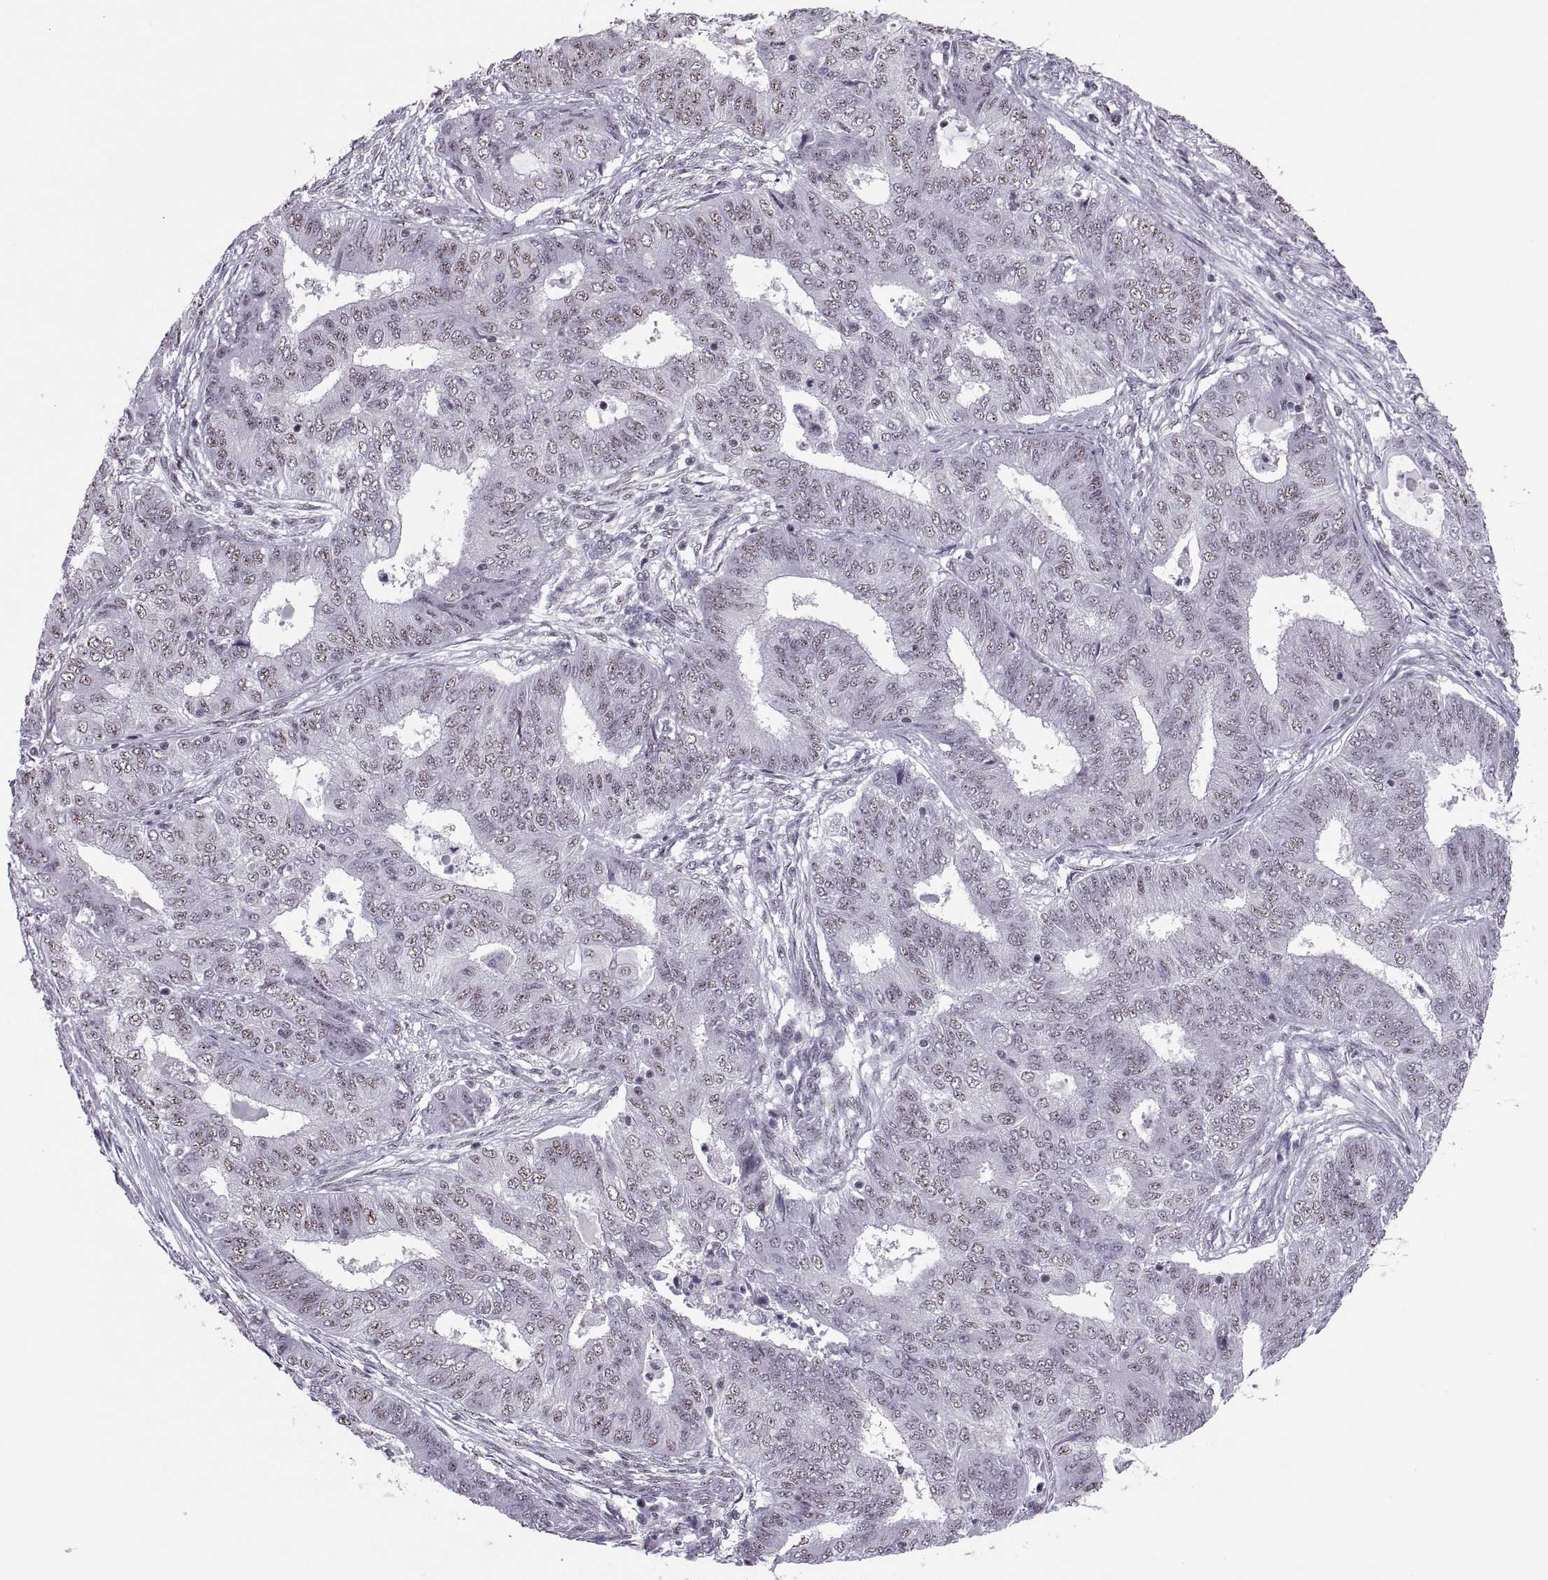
{"staining": {"intensity": "weak", "quantity": "25%-75%", "location": "nuclear"}, "tissue": "endometrial cancer", "cell_type": "Tumor cells", "image_type": "cancer", "snomed": [{"axis": "morphology", "description": "Adenocarcinoma, NOS"}, {"axis": "topography", "description": "Endometrium"}], "caption": "There is low levels of weak nuclear expression in tumor cells of endometrial adenocarcinoma, as demonstrated by immunohistochemical staining (brown color).", "gene": "MAGEA4", "patient": {"sex": "female", "age": 62}}